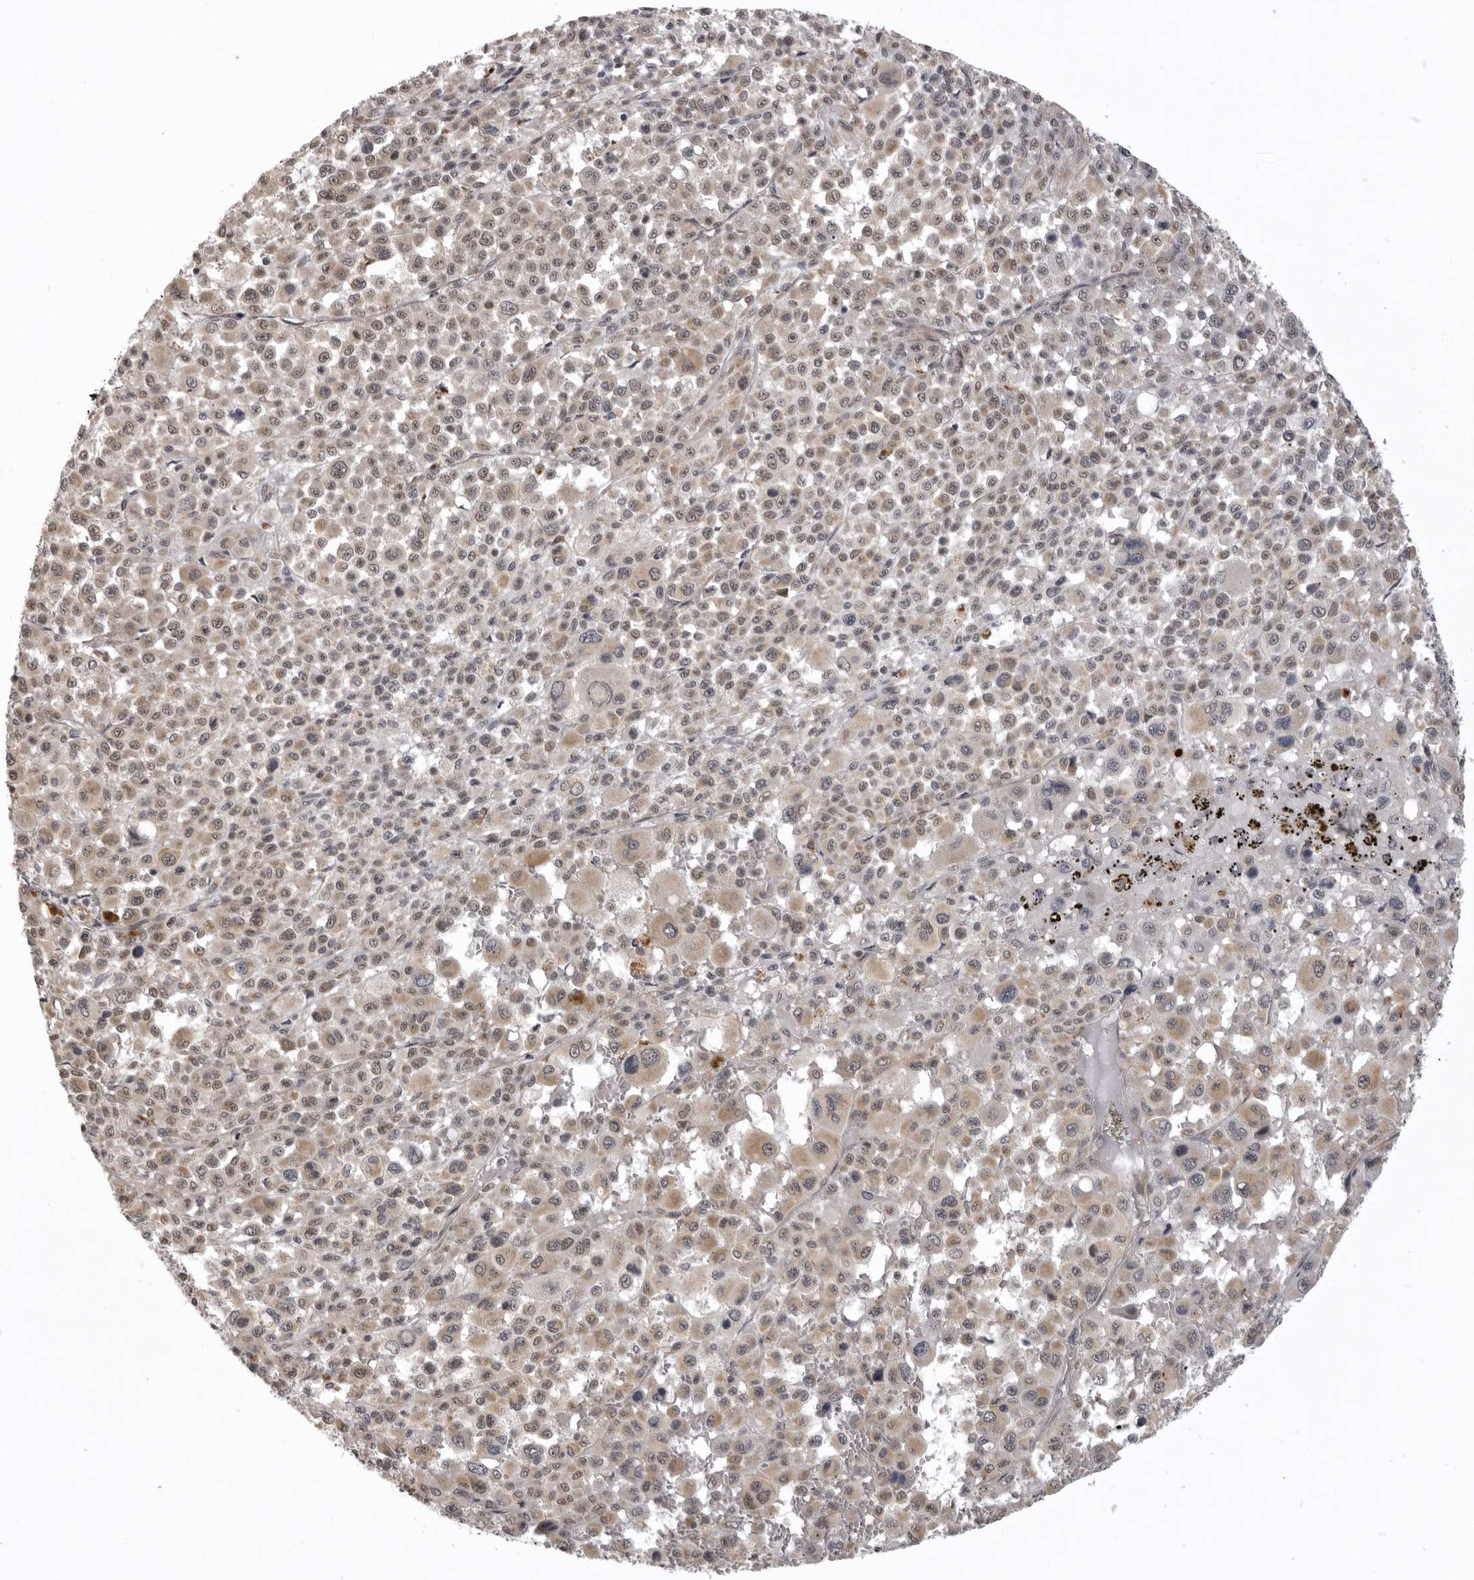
{"staining": {"intensity": "moderate", "quantity": ">75%", "location": "cytoplasmic/membranous,nuclear"}, "tissue": "melanoma", "cell_type": "Tumor cells", "image_type": "cancer", "snomed": [{"axis": "morphology", "description": "Malignant melanoma, Metastatic site"}, {"axis": "topography", "description": "Skin"}], "caption": "About >75% of tumor cells in human melanoma reveal moderate cytoplasmic/membranous and nuclear protein expression as visualized by brown immunohistochemical staining.", "gene": "C1orf109", "patient": {"sex": "female", "age": 74}}